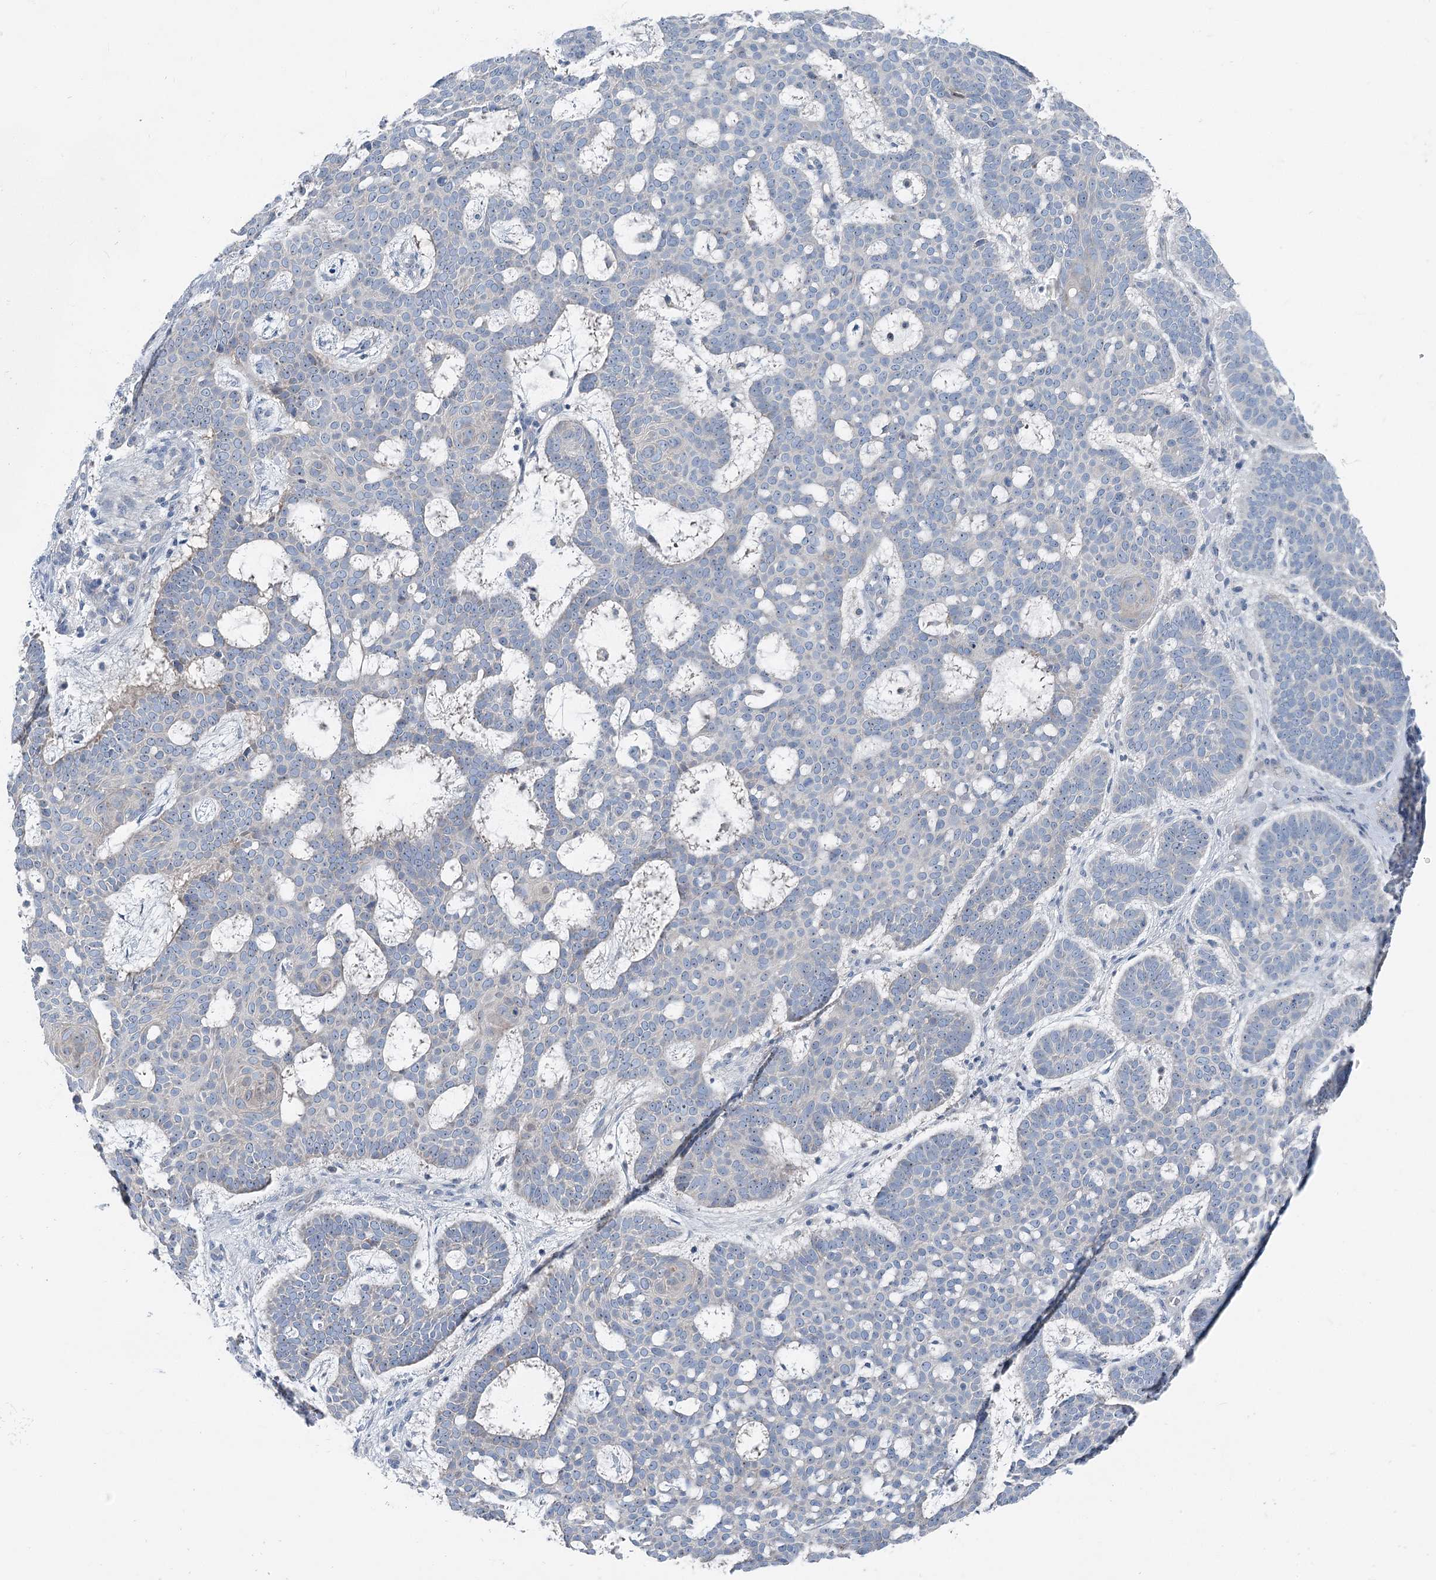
{"staining": {"intensity": "negative", "quantity": "none", "location": "none"}, "tissue": "skin cancer", "cell_type": "Tumor cells", "image_type": "cancer", "snomed": [{"axis": "morphology", "description": "Basal cell carcinoma"}, {"axis": "topography", "description": "Skin"}], "caption": "IHC photomicrograph of neoplastic tissue: skin cancer stained with DAB (3,3'-diaminobenzidine) demonstrates no significant protein expression in tumor cells. (DAB immunohistochemistry with hematoxylin counter stain).", "gene": "MARK2", "patient": {"sex": "male", "age": 85}}